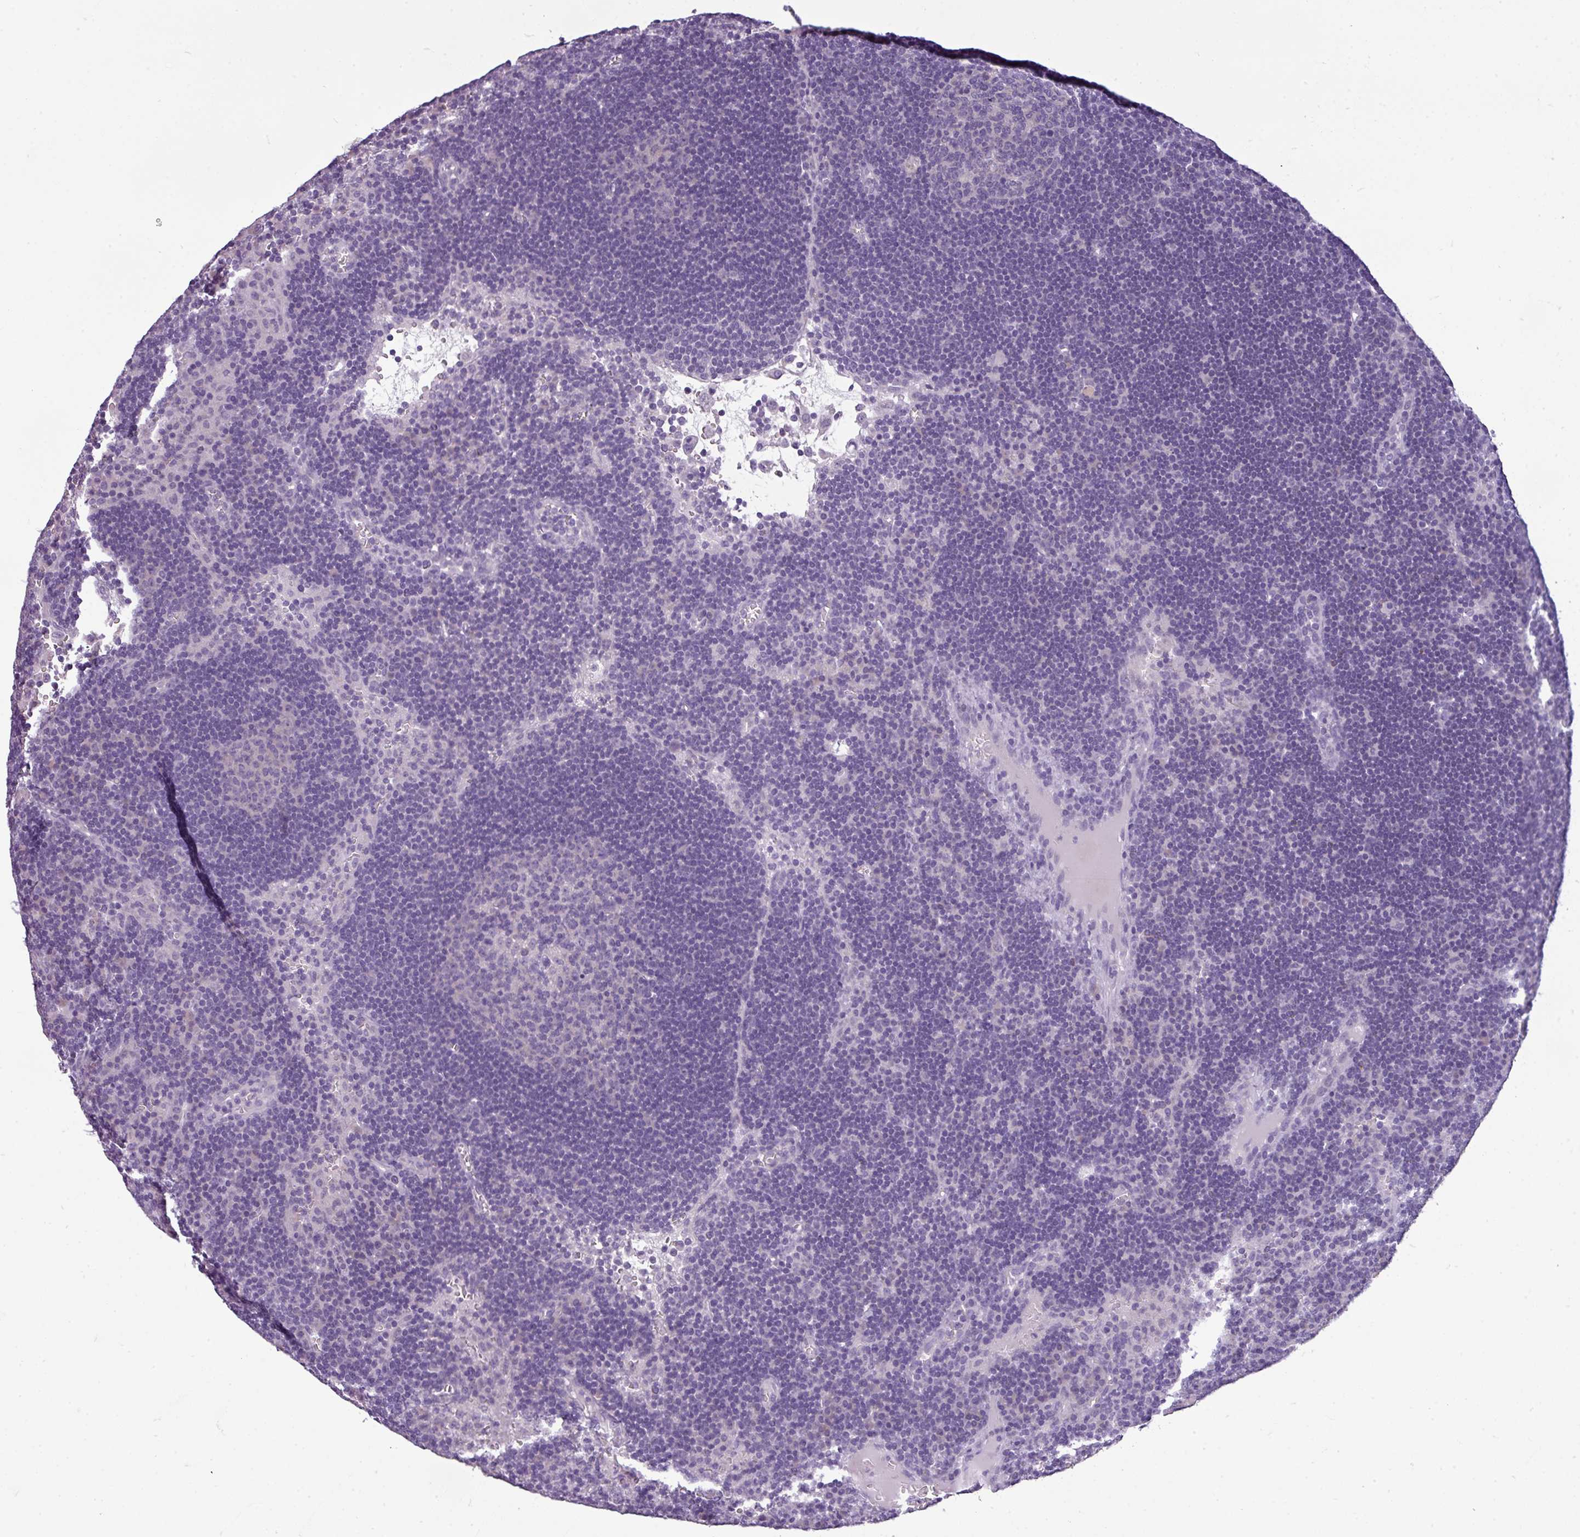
{"staining": {"intensity": "negative", "quantity": "none", "location": "none"}, "tissue": "lymph node", "cell_type": "Germinal center cells", "image_type": "normal", "snomed": [{"axis": "morphology", "description": "Normal tissue, NOS"}, {"axis": "topography", "description": "Lymph node"}], "caption": "This histopathology image is of unremarkable lymph node stained with immunohistochemistry (IHC) to label a protein in brown with the nuclei are counter-stained blue. There is no staining in germinal center cells.", "gene": "DNAAF9", "patient": {"sex": "male", "age": 62}}